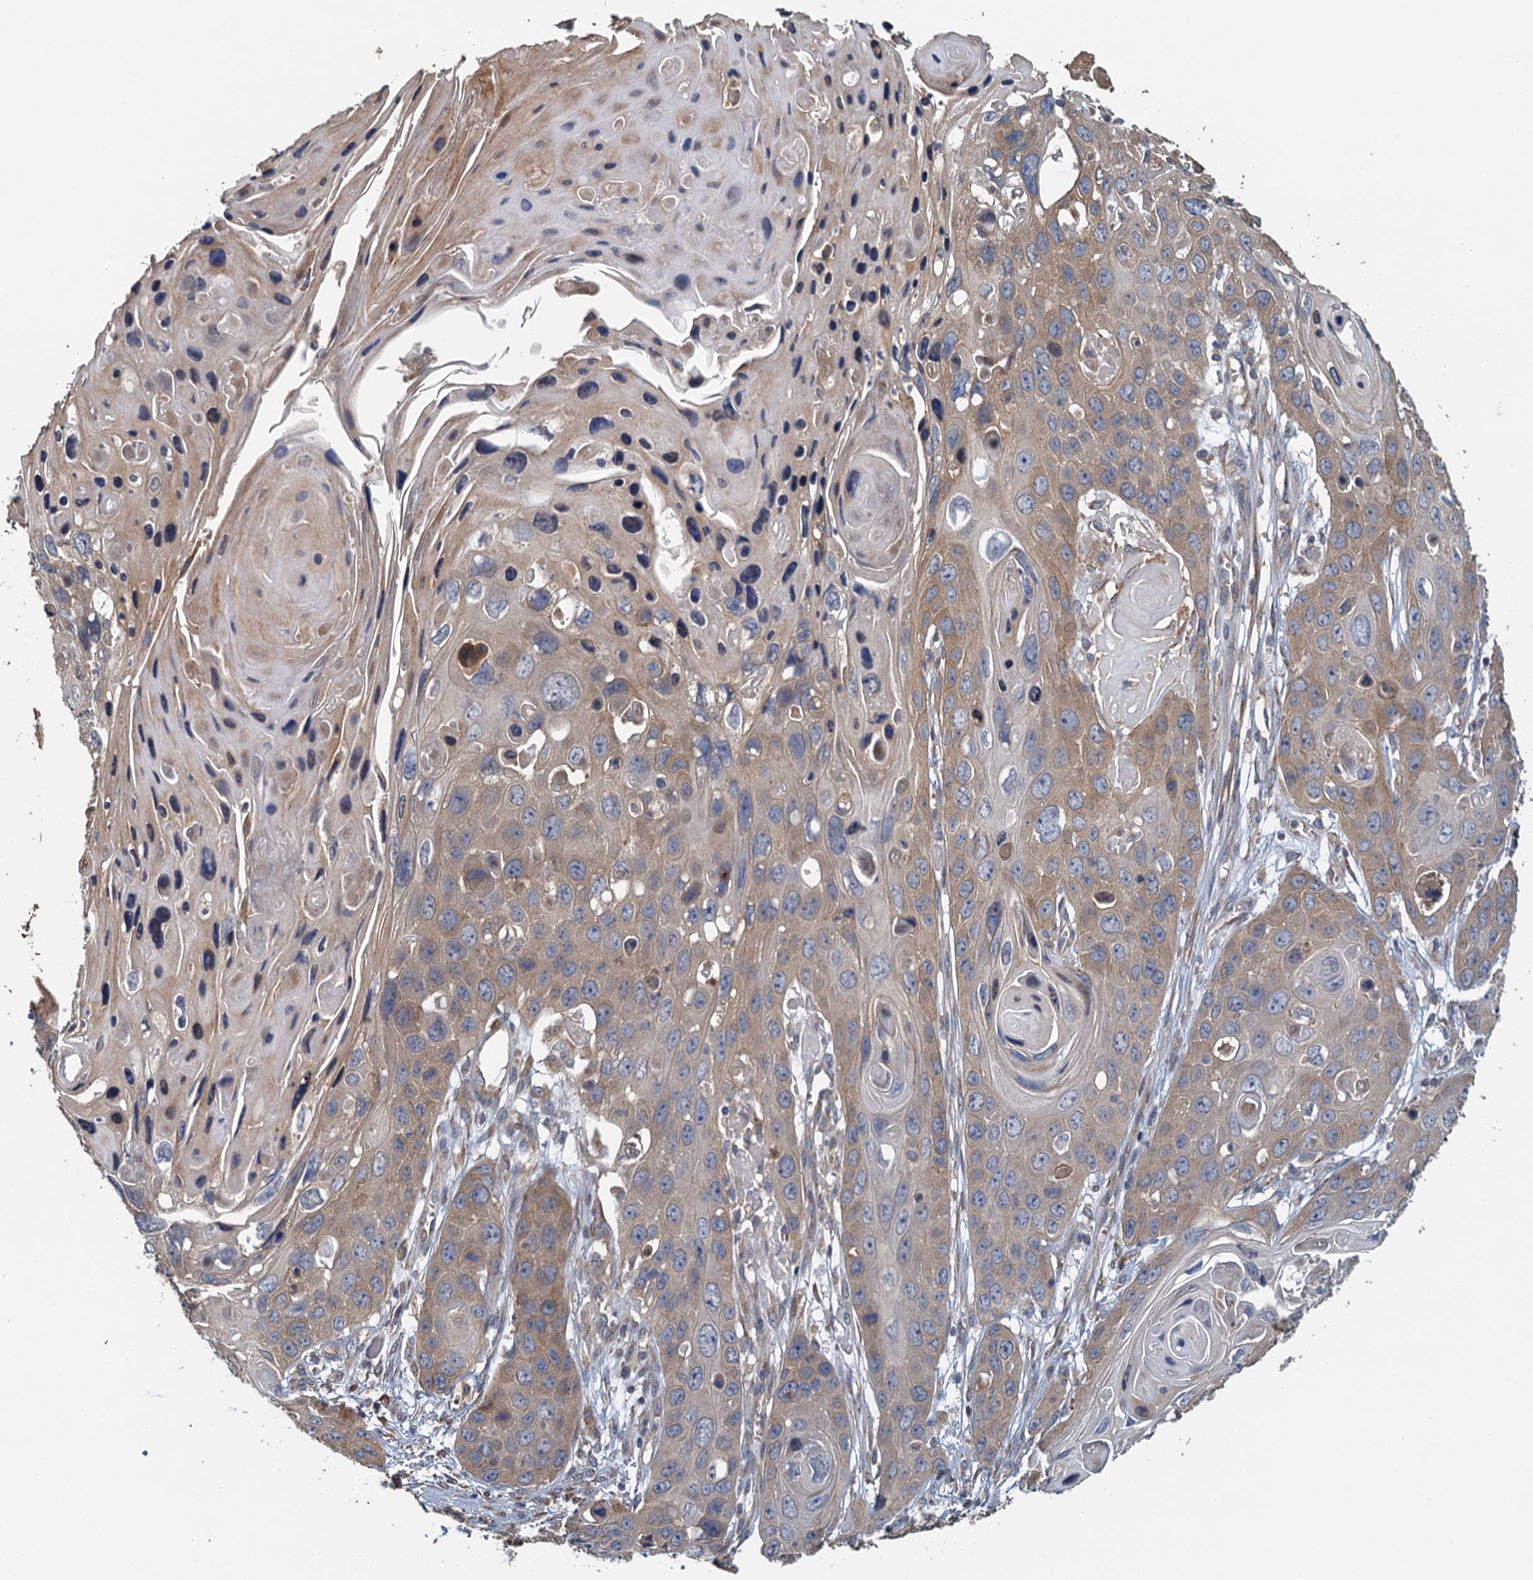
{"staining": {"intensity": "moderate", "quantity": "25%-75%", "location": "cytoplasmic/membranous"}, "tissue": "skin cancer", "cell_type": "Tumor cells", "image_type": "cancer", "snomed": [{"axis": "morphology", "description": "Squamous cell carcinoma, NOS"}, {"axis": "topography", "description": "Skin"}], "caption": "Skin cancer stained with immunohistochemistry (IHC) reveals moderate cytoplasmic/membranous staining in approximately 25%-75% of tumor cells. (Stains: DAB in brown, nuclei in blue, Microscopy: brightfield microscopy at high magnification).", "gene": "MEAK7", "patient": {"sex": "male", "age": 55}}